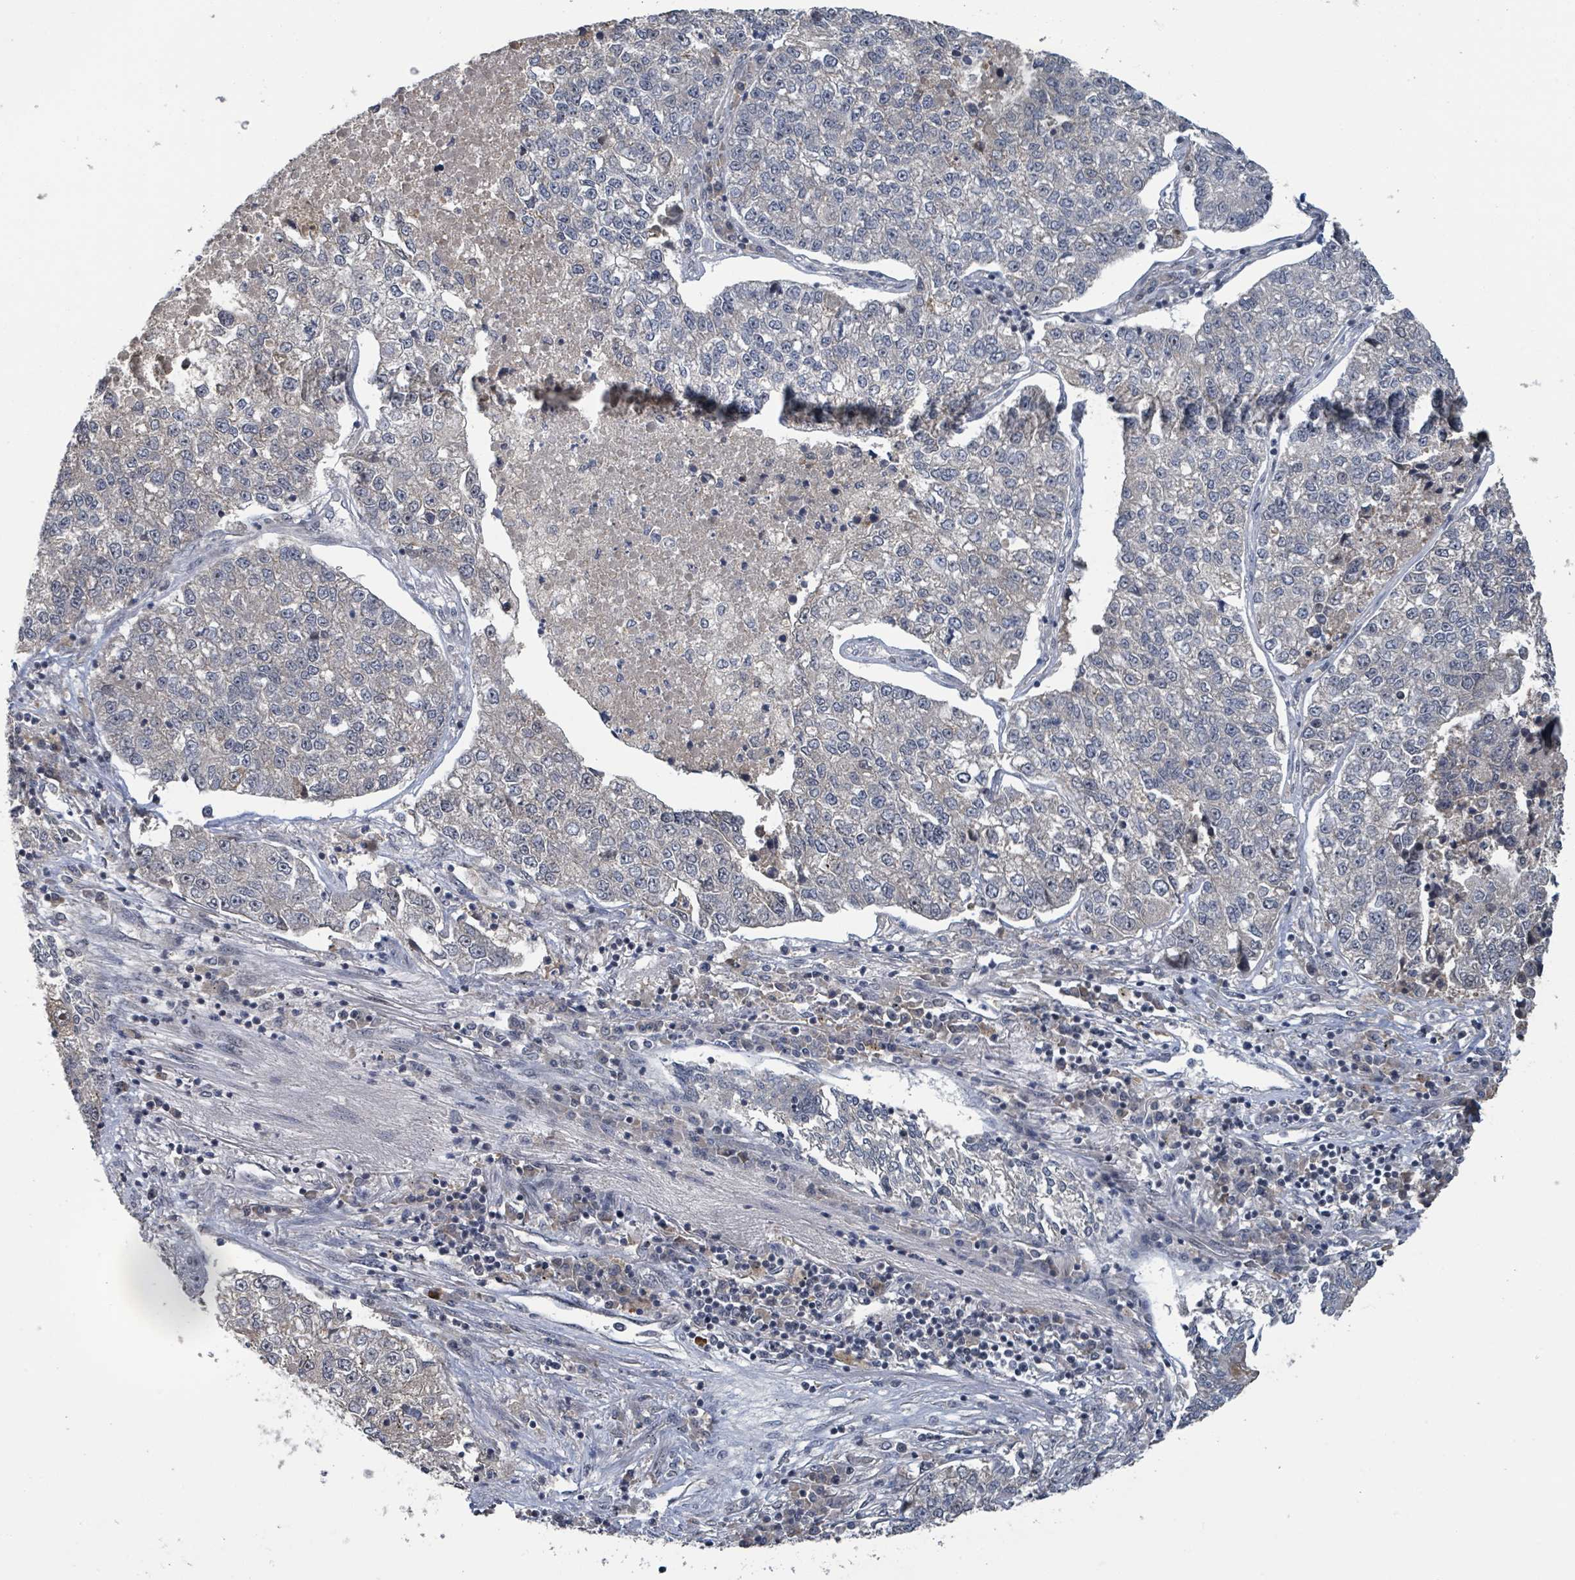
{"staining": {"intensity": "negative", "quantity": "none", "location": "none"}, "tissue": "lung cancer", "cell_type": "Tumor cells", "image_type": "cancer", "snomed": [{"axis": "morphology", "description": "Adenocarcinoma, NOS"}, {"axis": "topography", "description": "Lung"}], "caption": "Lung cancer (adenocarcinoma) stained for a protein using immunohistochemistry (IHC) demonstrates no expression tumor cells.", "gene": "ZBTB14", "patient": {"sex": "male", "age": 49}}